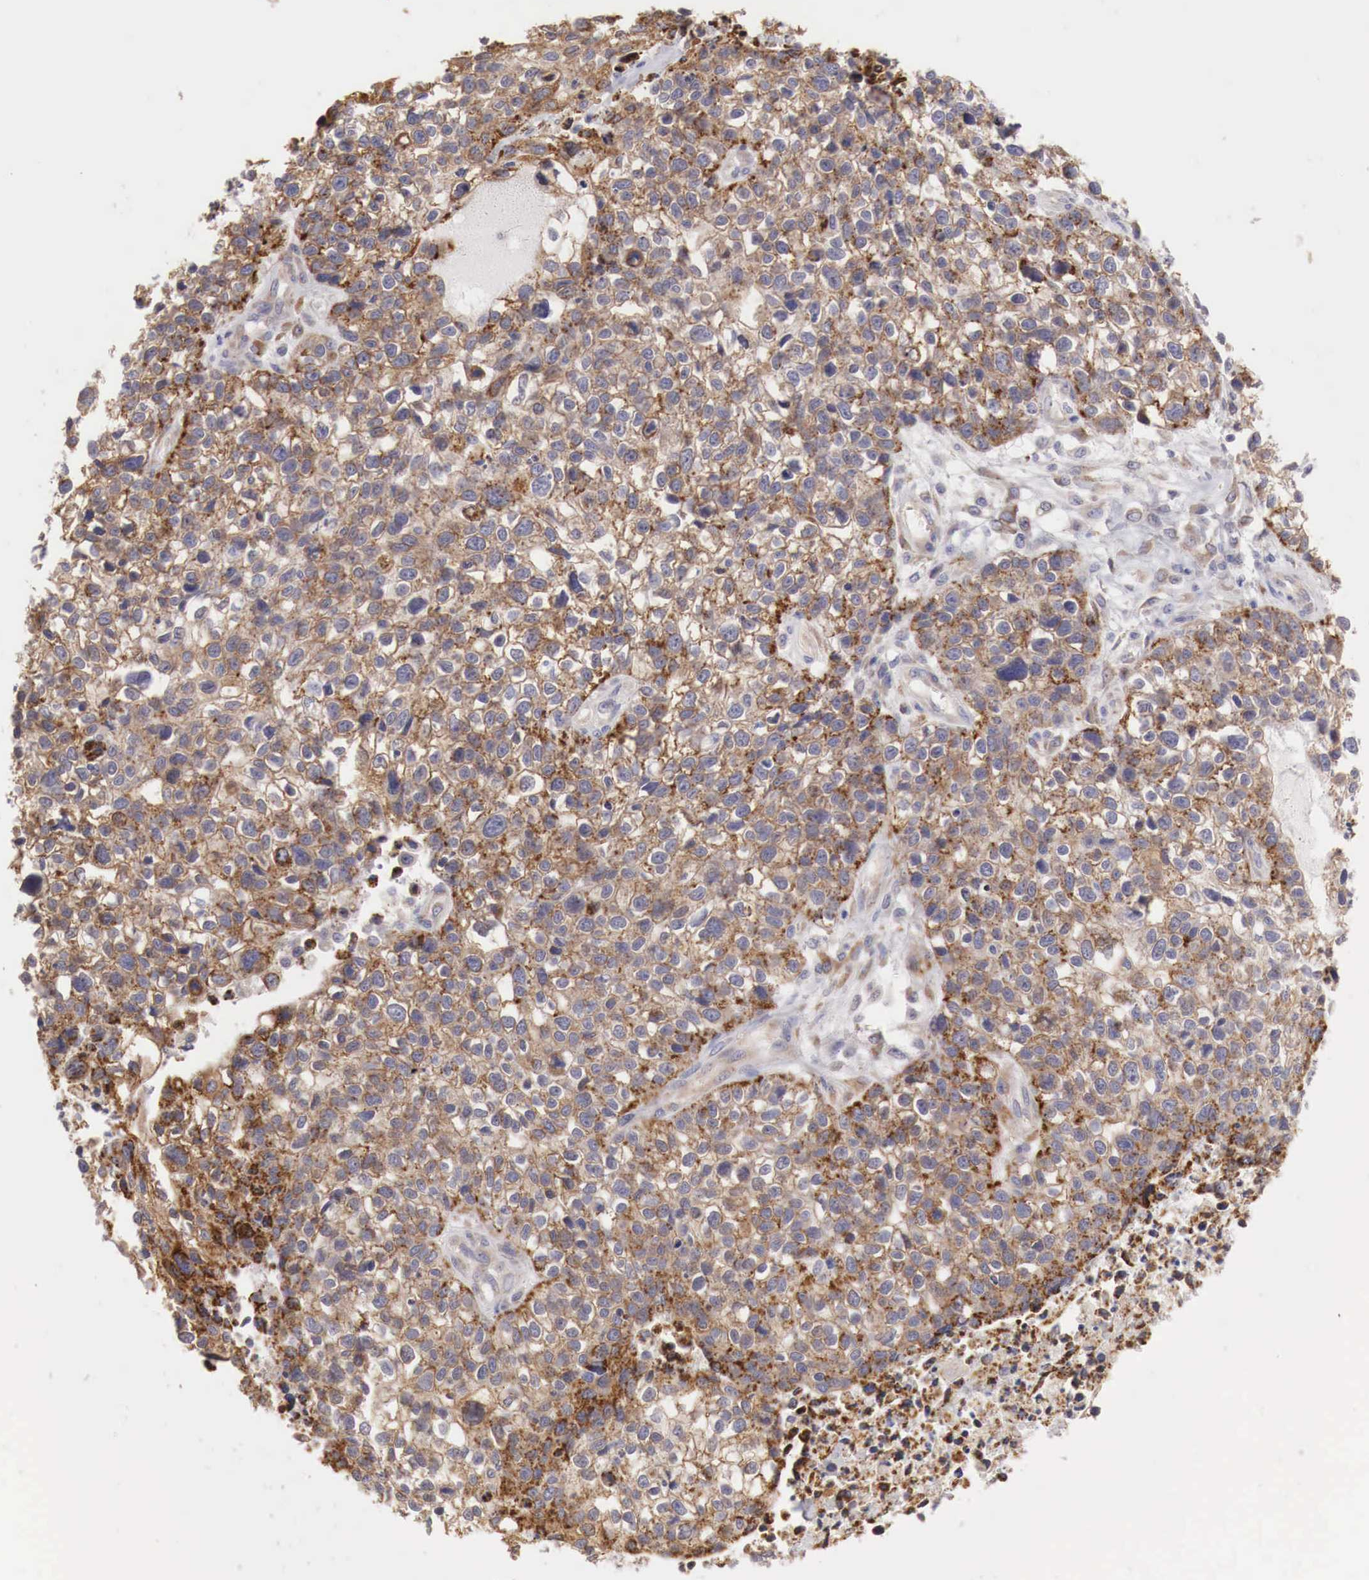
{"staining": {"intensity": "strong", "quantity": ">75%", "location": "cytoplasmic/membranous"}, "tissue": "lung cancer", "cell_type": "Tumor cells", "image_type": "cancer", "snomed": [{"axis": "morphology", "description": "Squamous cell carcinoma, NOS"}, {"axis": "topography", "description": "Lymph node"}, {"axis": "topography", "description": "Lung"}], "caption": "High-magnification brightfield microscopy of lung squamous cell carcinoma stained with DAB (brown) and counterstained with hematoxylin (blue). tumor cells exhibit strong cytoplasmic/membranous staining is appreciated in about>75% of cells.", "gene": "NSDHL", "patient": {"sex": "male", "age": 74}}